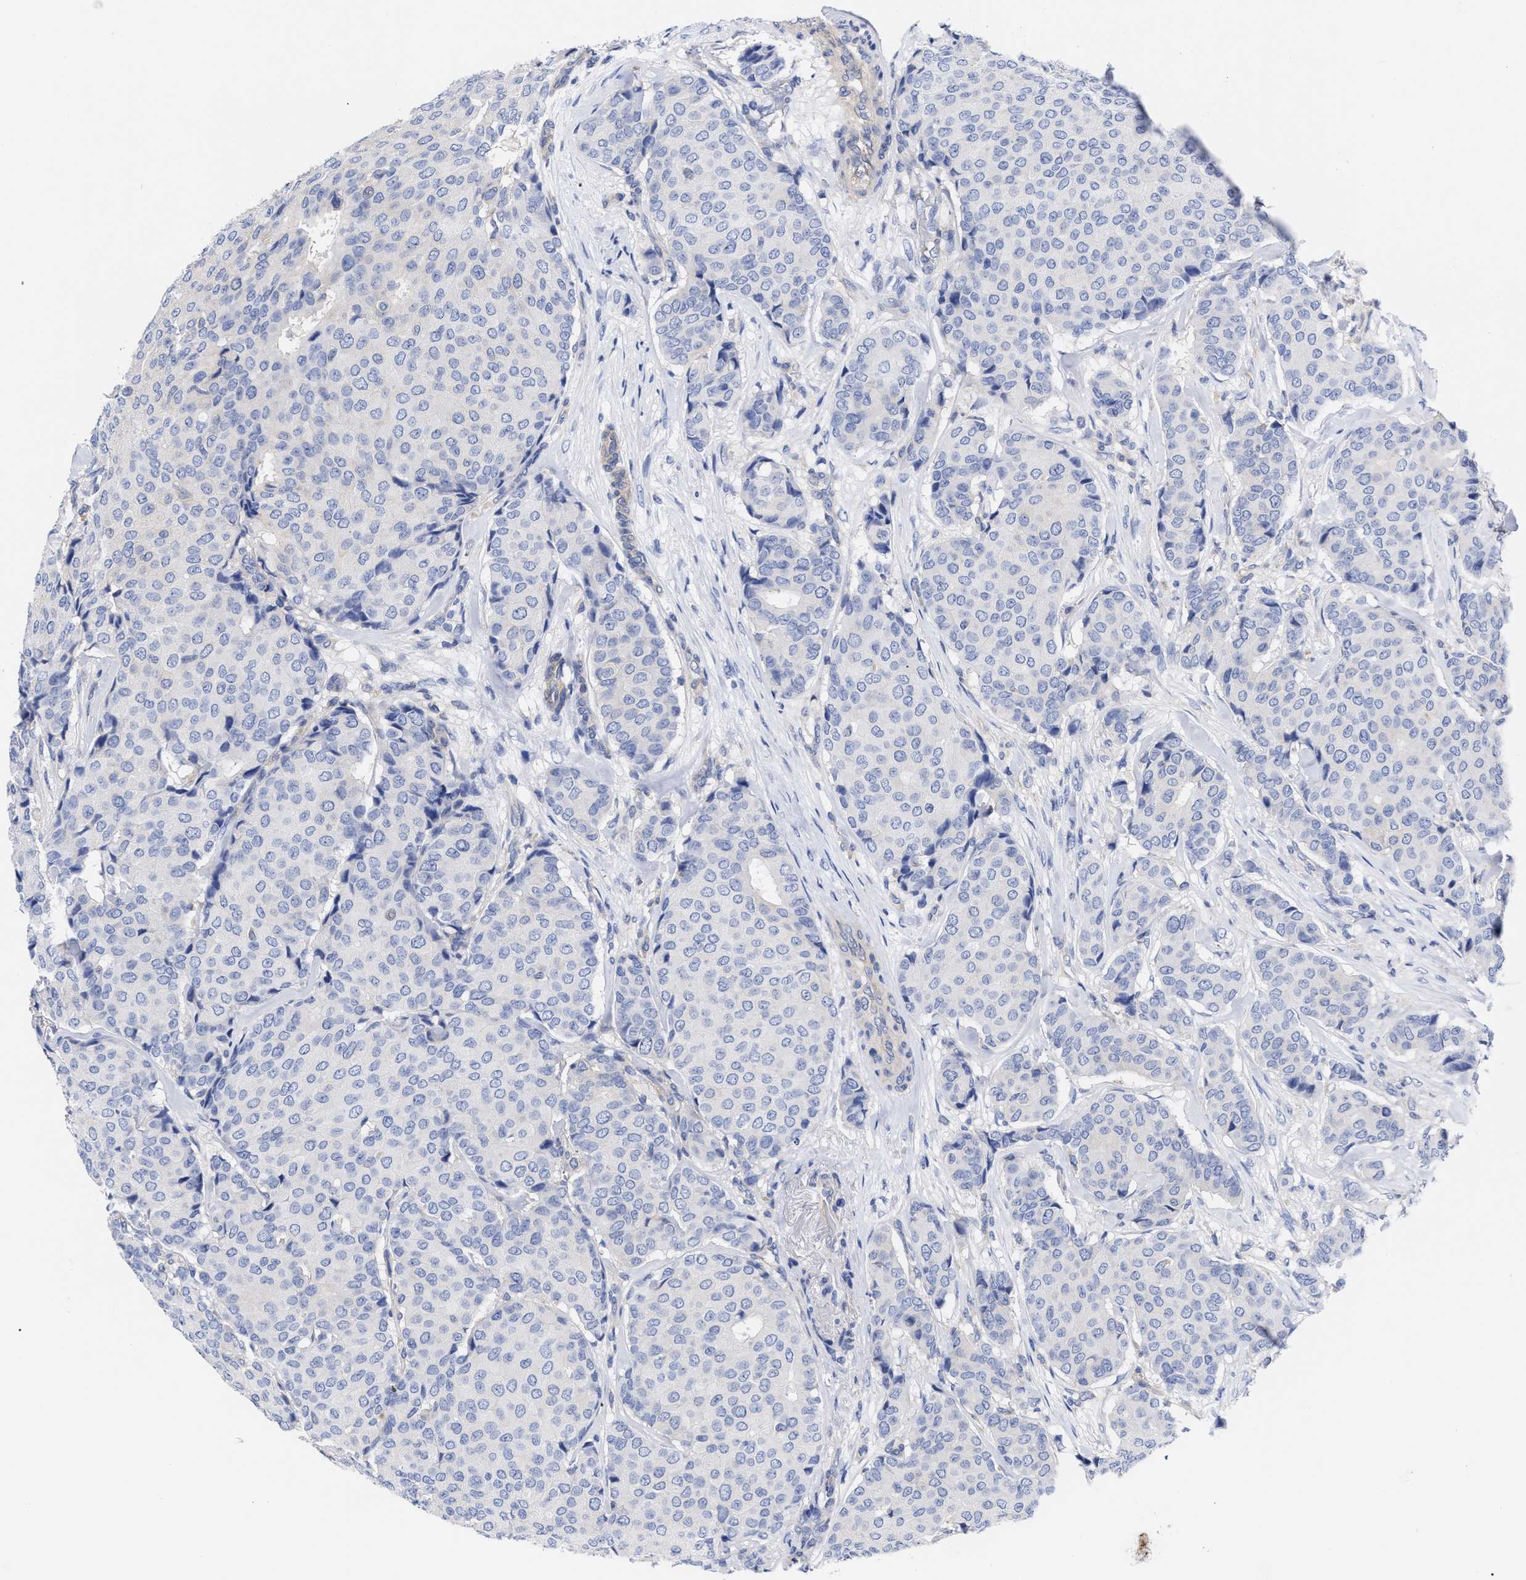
{"staining": {"intensity": "negative", "quantity": "none", "location": "none"}, "tissue": "breast cancer", "cell_type": "Tumor cells", "image_type": "cancer", "snomed": [{"axis": "morphology", "description": "Duct carcinoma"}, {"axis": "topography", "description": "Breast"}], "caption": "Tumor cells show no significant expression in breast cancer (infiltrating ductal carcinoma).", "gene": "IRAG2", "patient": {"sex": "female", "age": 75}}